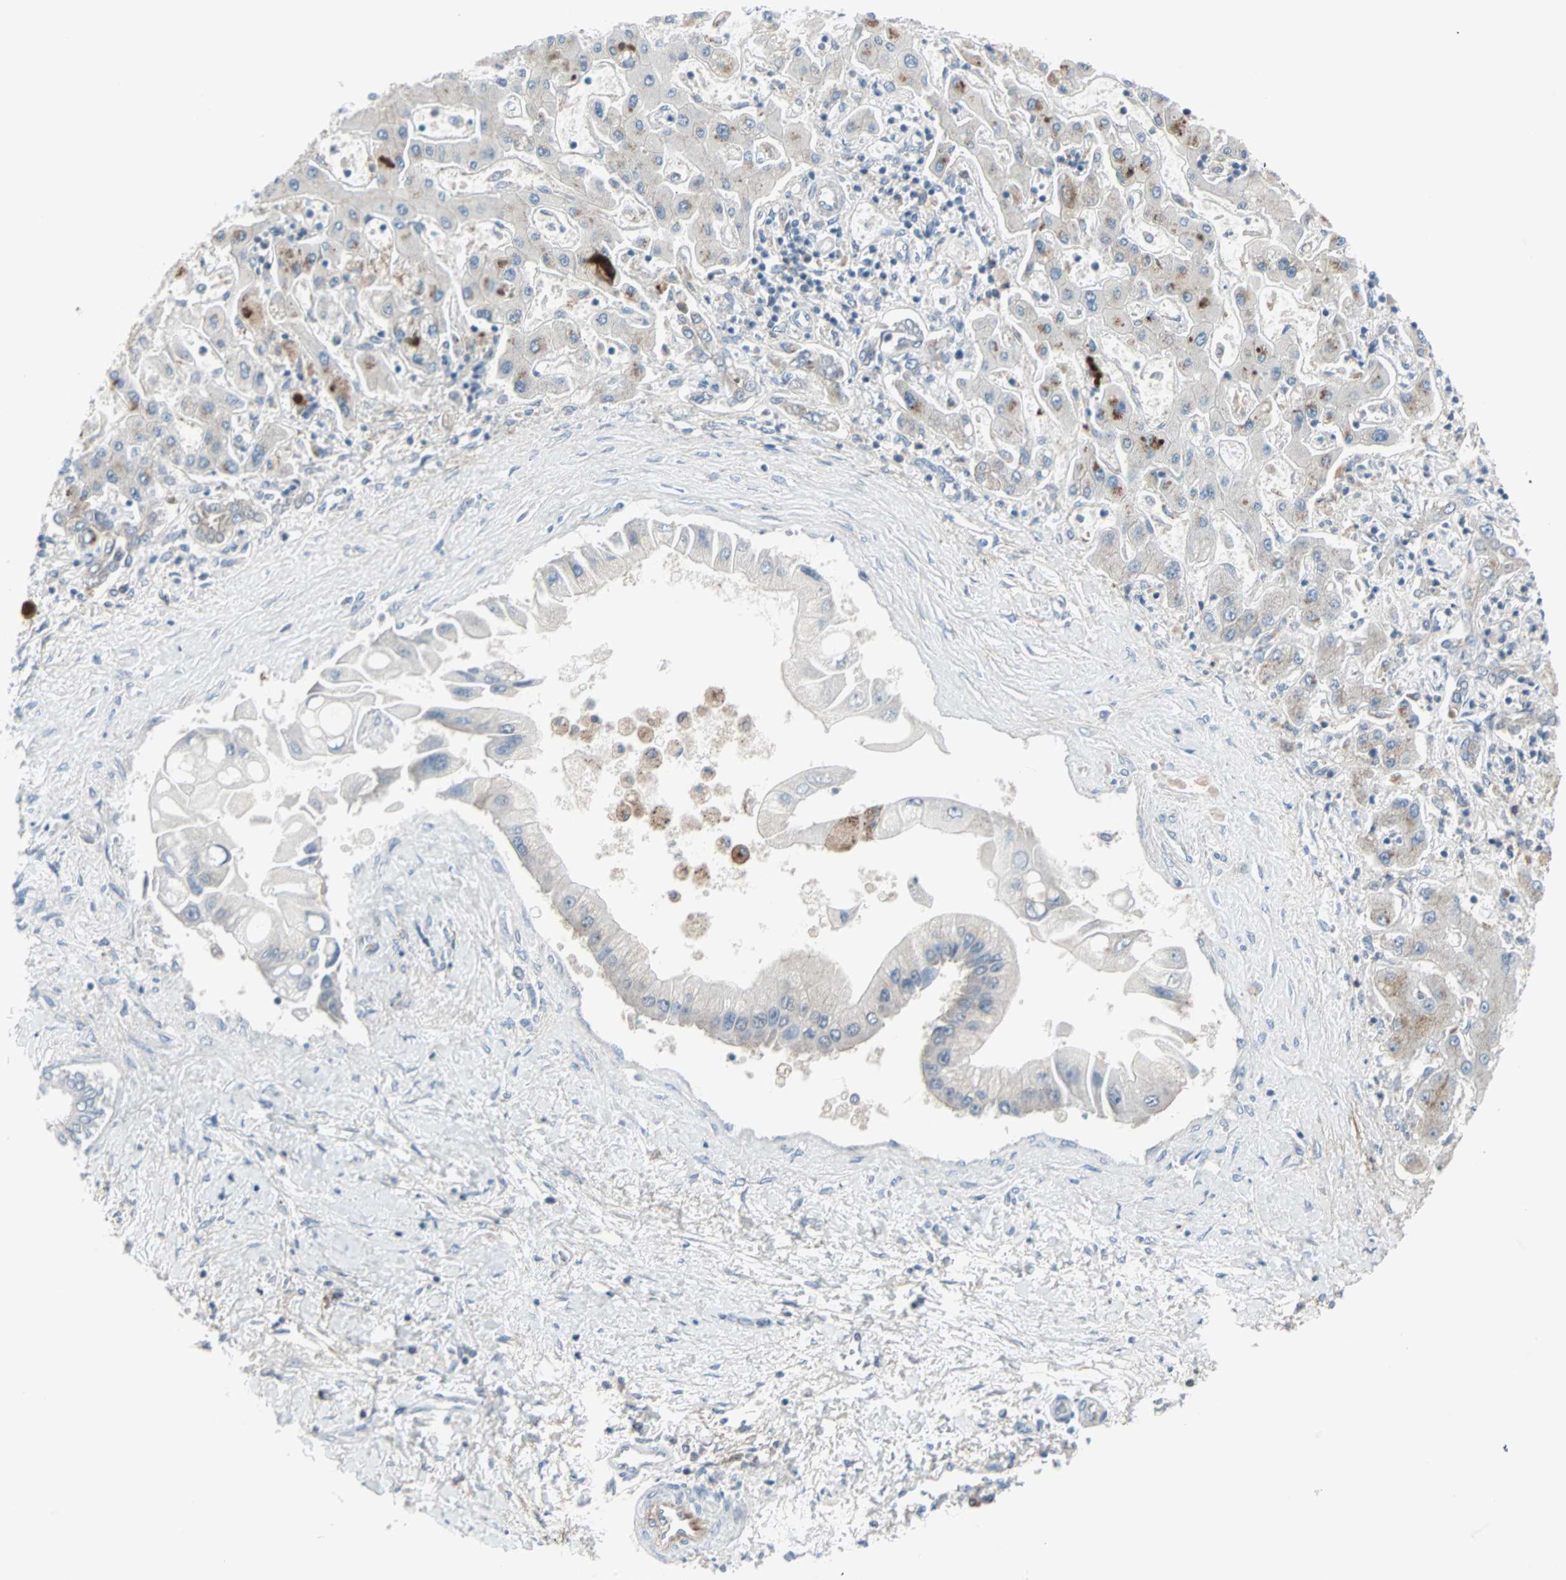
{"staining": {"intensity": "negative", "quantity": "none", "location": "none"}, "tissue": "liver cancer", "cell_type": "Tumor cells", "image_type": "cancer", "snomed": [{"axis": "morphology", "description": "Cholangiocarcinoma"}, {"axis": "topography", "description": "Liver"}], "caption": "There is no significant expression in tumor cells of liver cholangiocarcinoma.", "gene": "CASP3", "patient": {"sex": "male", "age": 50}}